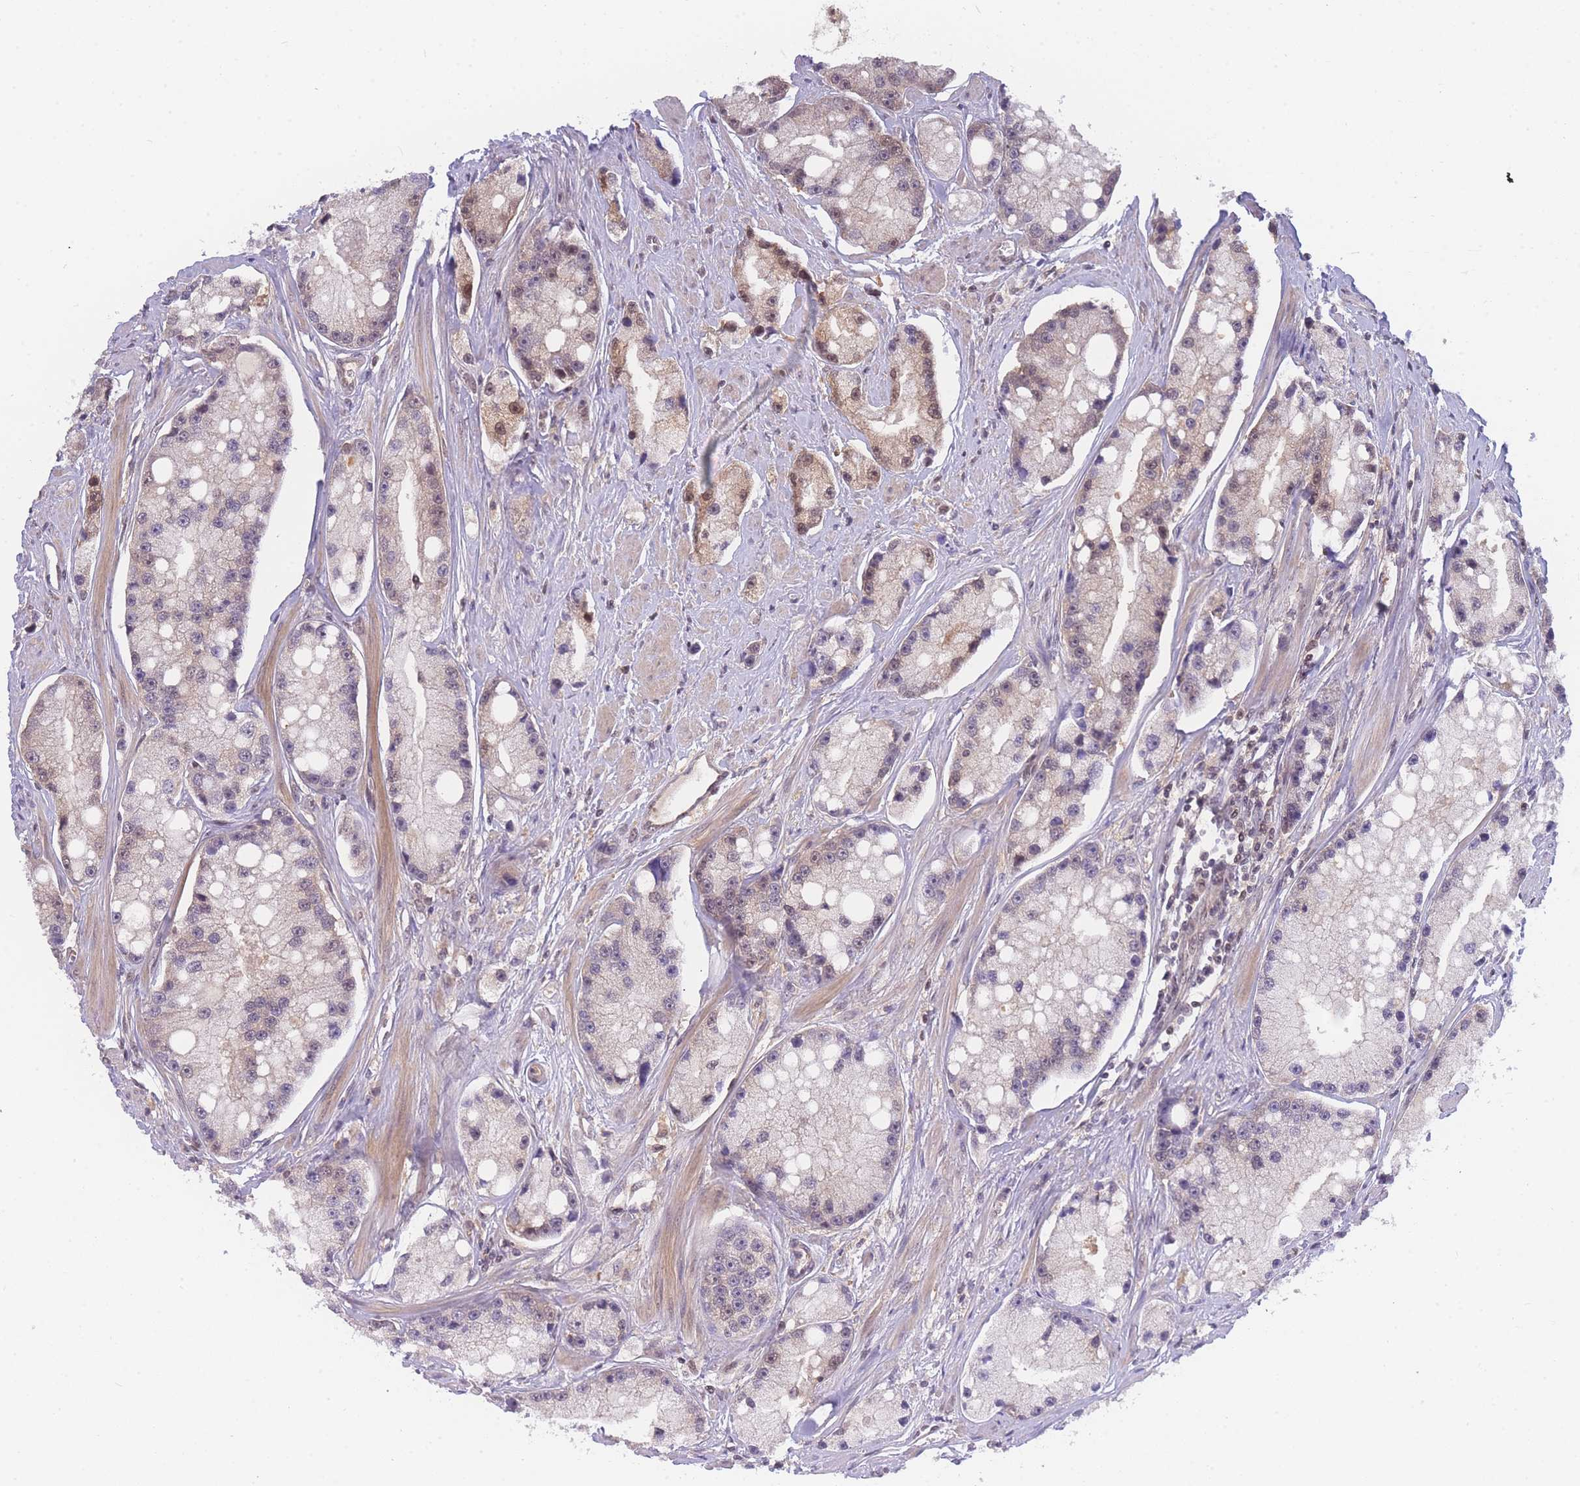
{"staining": {"intensity": "weak", "quantity": "25%-75%", "location": "cytoplasmic/membranous,nuclear"}, "tissue": "prostate cancer", "cell_type": "Tumor cells", "image_type": "cancer", "snomed": [{"axis": "morphology", "description": "Adenocarcinoma, High grade"}, {"axis": "topography", "description": "Prostate"}], "caption": "Immunohistochemical staining of prostate cancer shows low levels of weak cytoplasmic/membranous and nuclear protein expression in approximately 25%-75% of tumor cells.", "gene": "KIAA1191", "patient": {"sex": "male", "age": 74}}